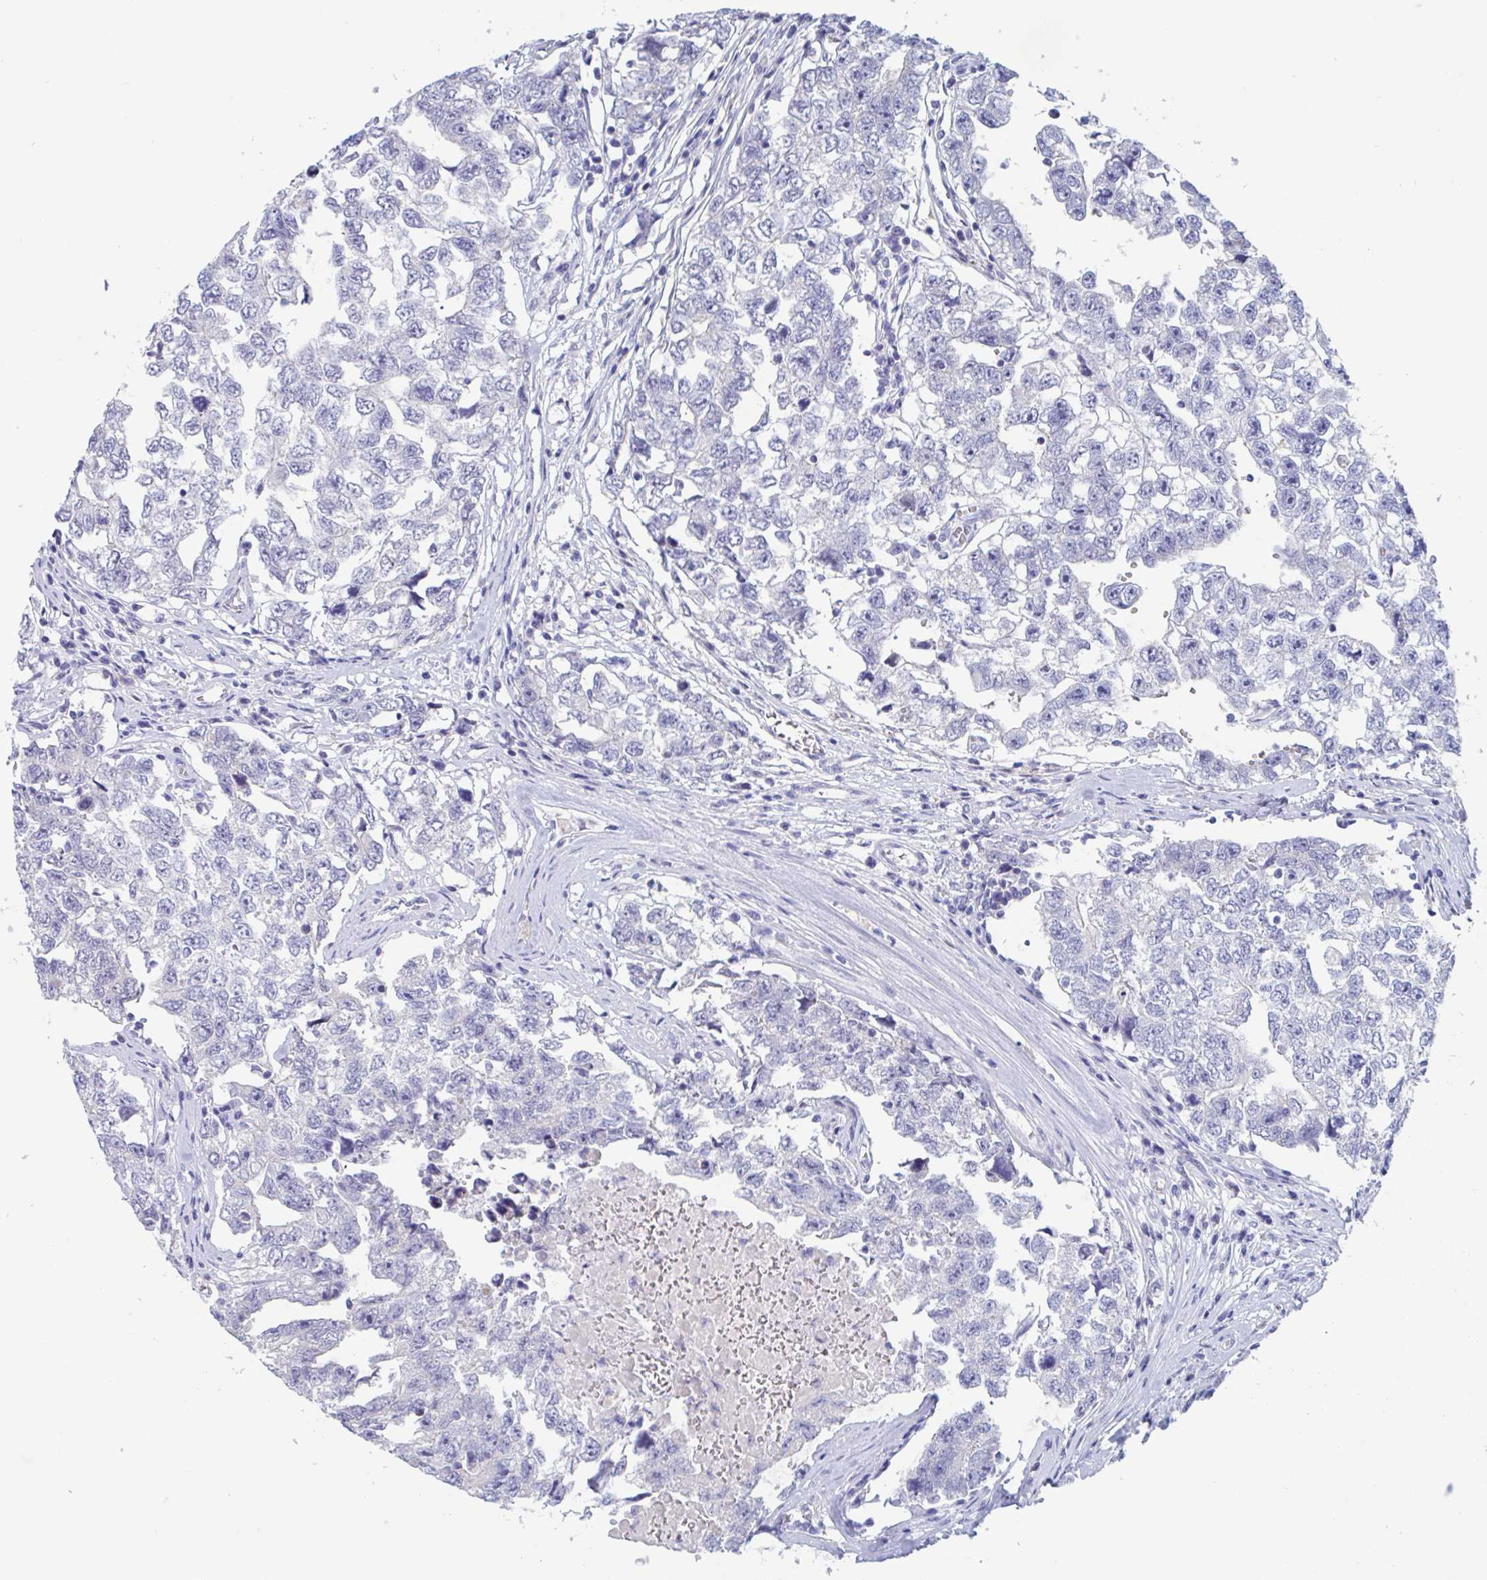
{"staining": {"intensity": "negative", "quantity": "none", "location": "none"}, "tissue": "testis cancer", "cell_type": "Tumor cells", "image_type": "cancer", "snomed": [{"axis": "morphology", "description": "Carcinoma, Embryonal, NOS"}, {"axis": "topography", "description": "Testis"}], "caption": "High power microscopy photomicrograph of an immunohistochemistry (IHC) histopathology image of testis cancer, revealing no significant positivity in tumor cells.", "gene": "UNKL", "patient": {"sex": "male", "age": 22}}